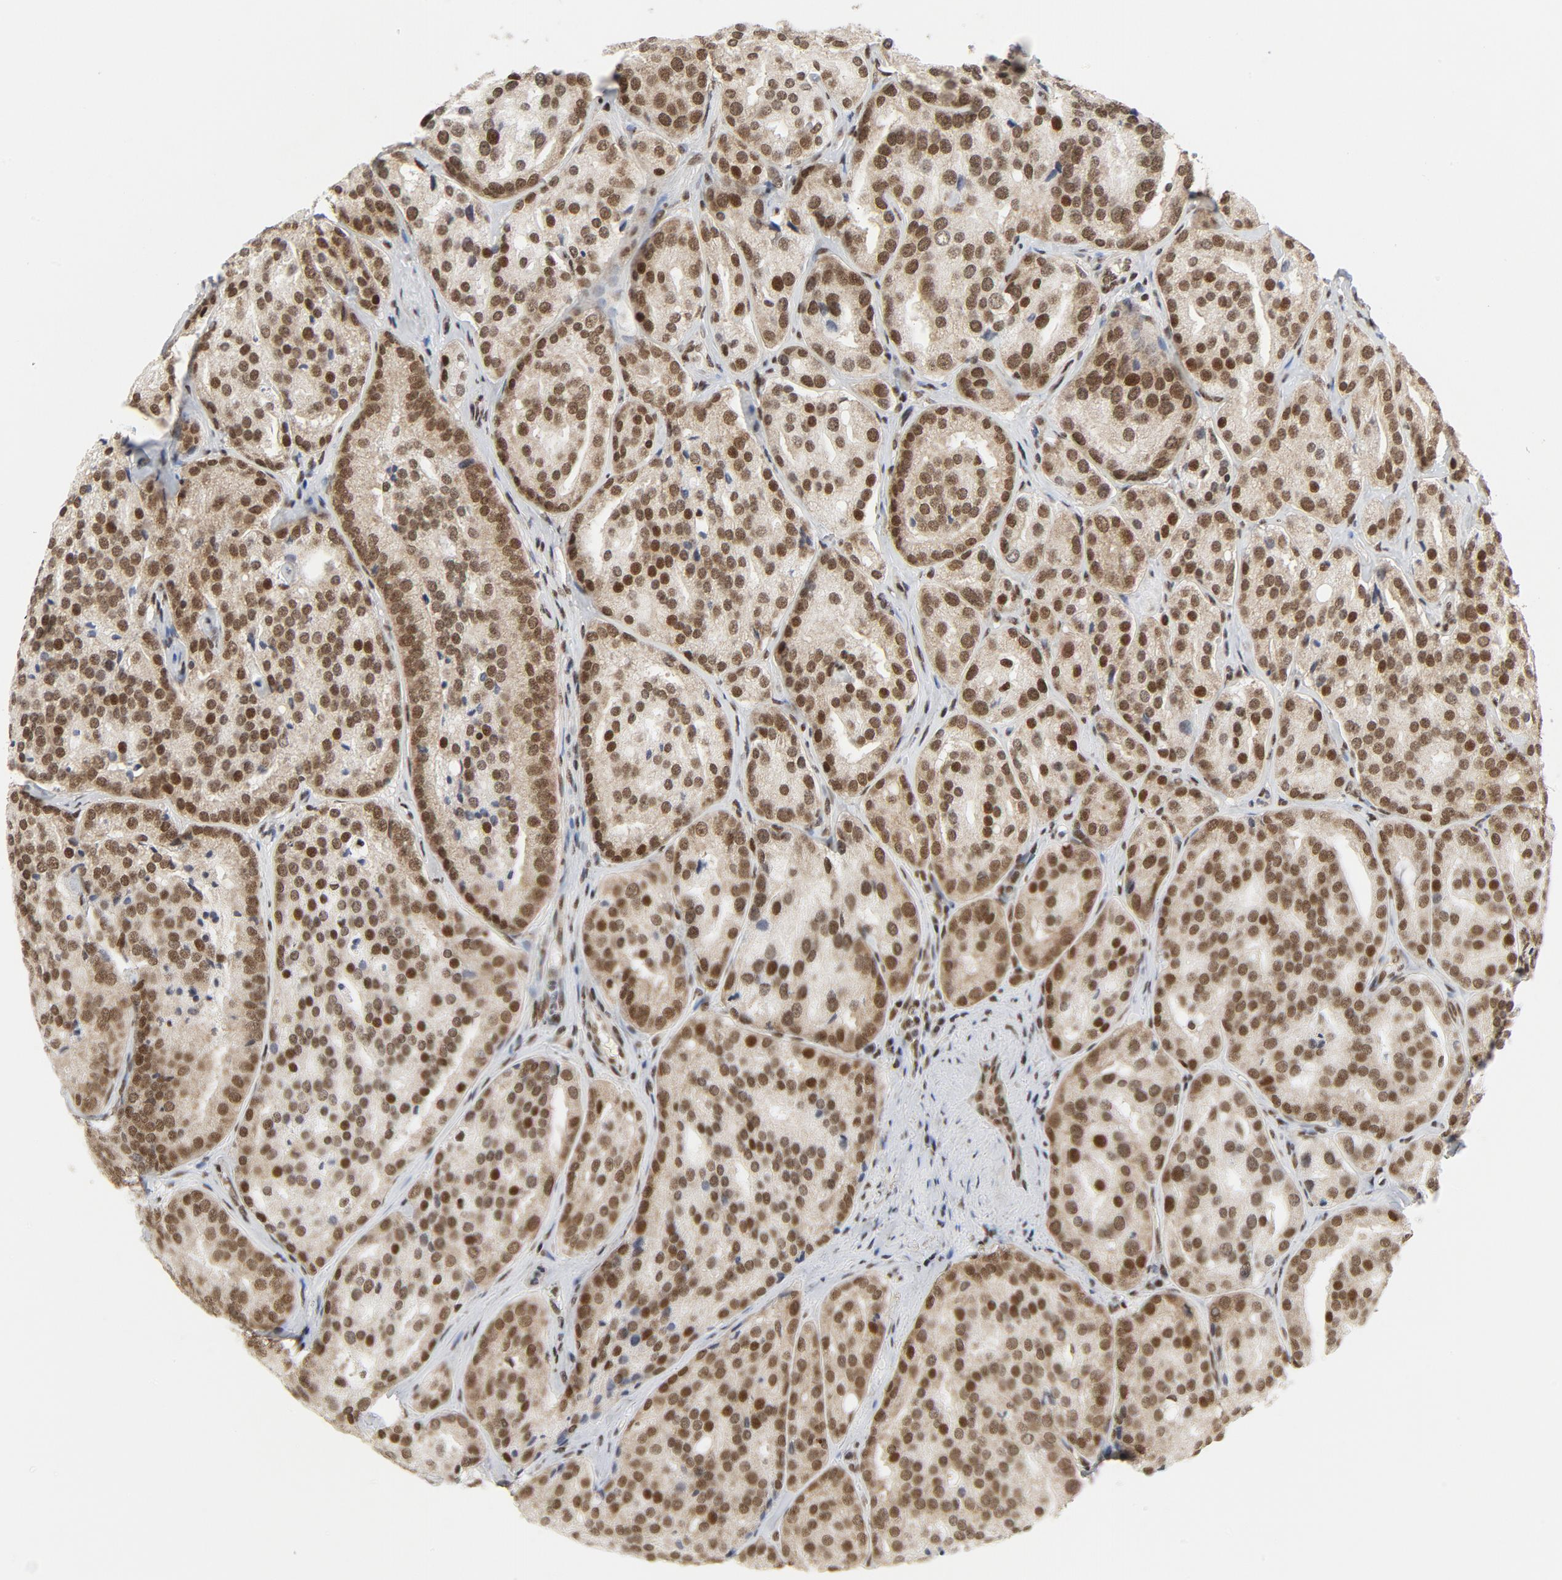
{"staining": {"intensity": "moderate", "quantity": ">75%", "location": "nuclear"}, "tissue": "prostate cancer", "cell_type": "Tumor cells", "image_type": "cancer", "snomed": [{"axis": "morphology", "description": "Adenocarcinoma, High grade"}, {"axis": "topography", "description": "Prostate"}], "caption": "Protein expression analysis of prostate cancer reveals moderate nuclear staining in approximately >75% of tumor cells.", "gene": "ERCC1", "patient": {"sex": "male", "age": 64}}